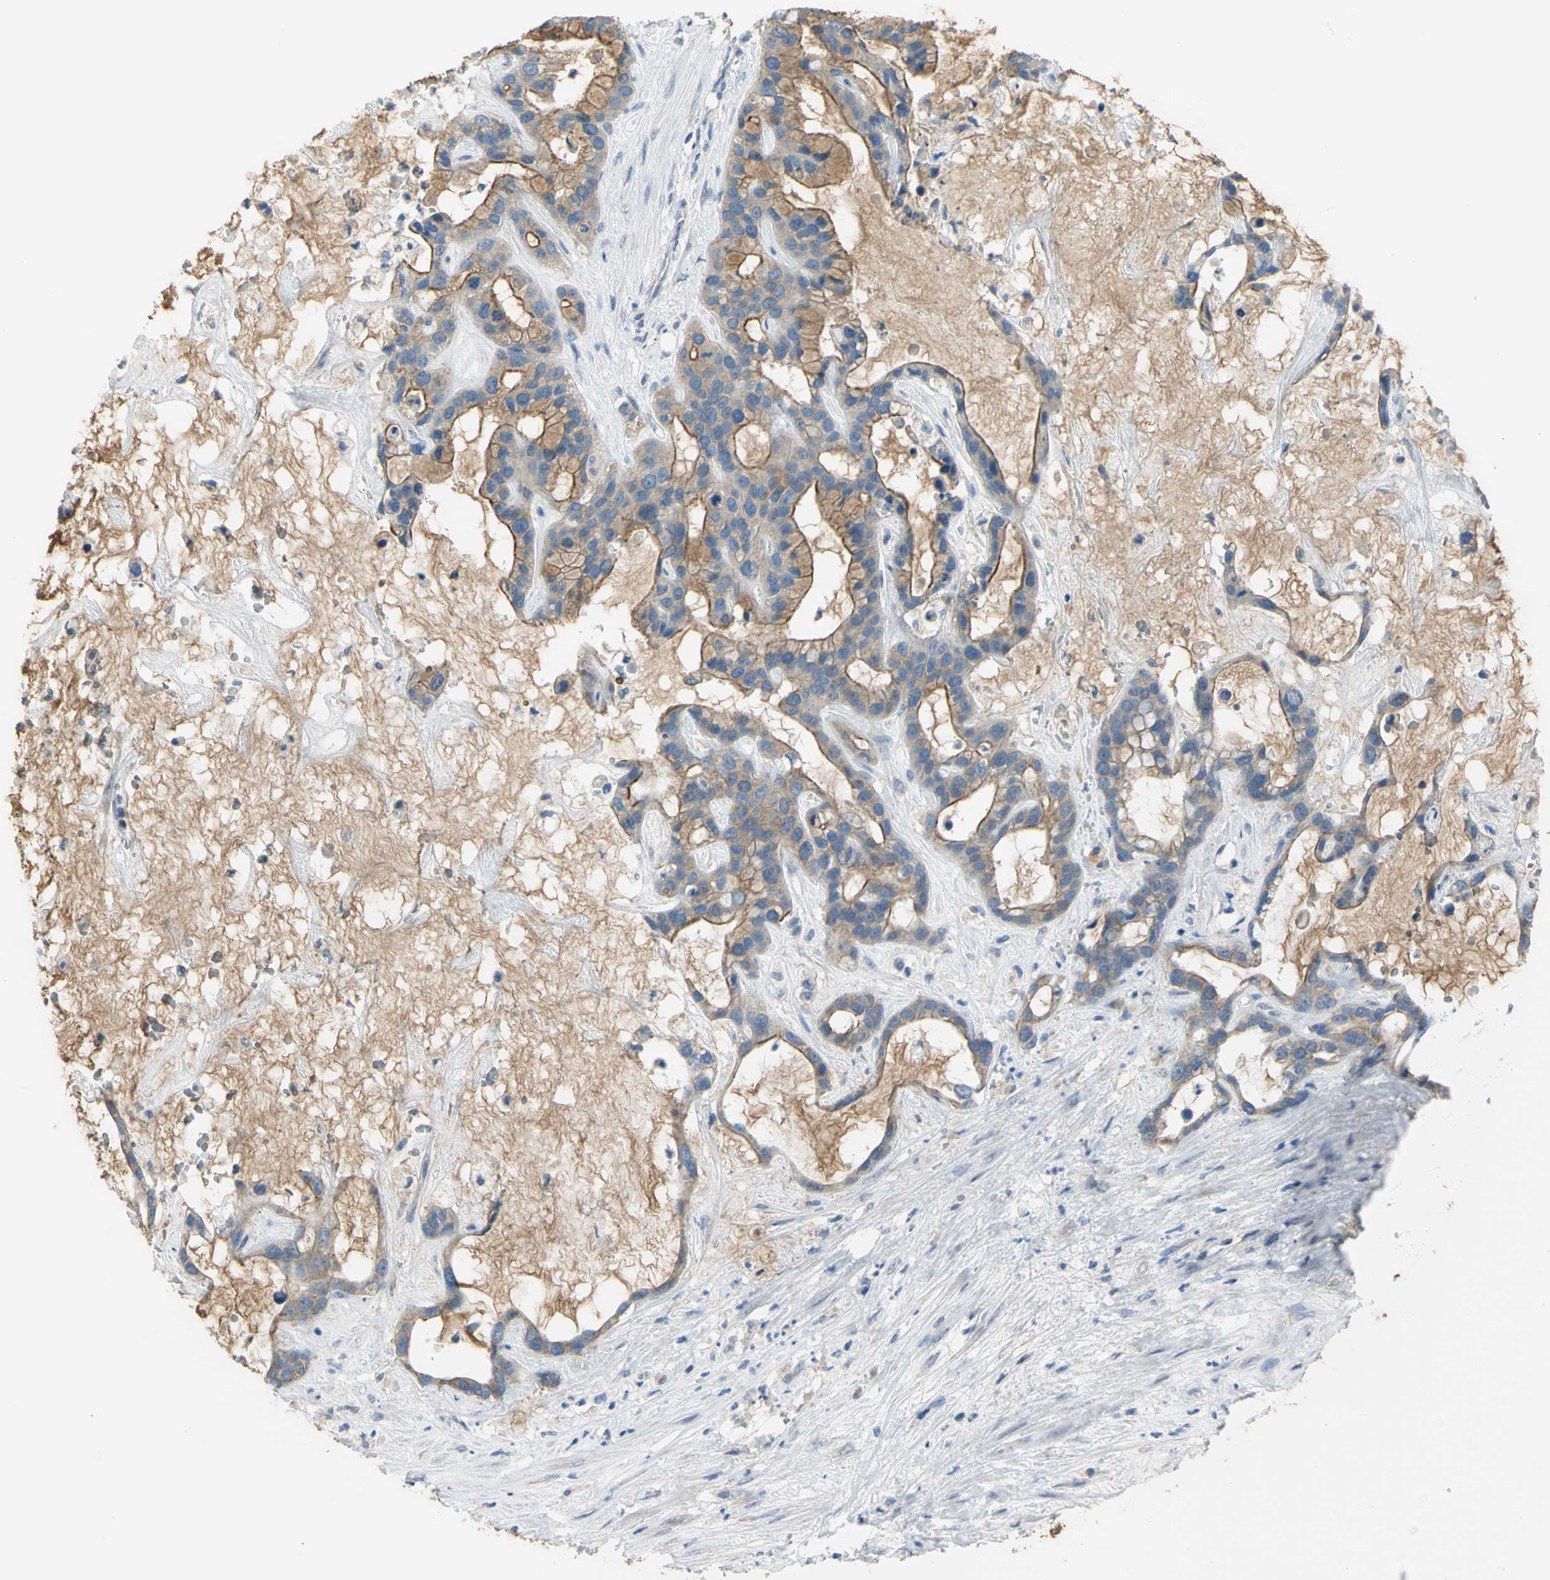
{"staining": {"intensity": "moderate", "quantity": ">75%", "location": "cytoplasmic/membranous"}, "tissue": "liver cancer", "cell_type": "Tumor cells", "image_type": "cancer", "snomed": [{"axis": "morphology", "description": "Cholangiocarcinoma"}, {"axis": "topography", "description": "Liver"}], "caption": "Human liver cancer stained with a protein marker exhibits moderate staining in tumor cells.", "gene": "HTR1F", "patient": {"sex": "female", "age": 65}}